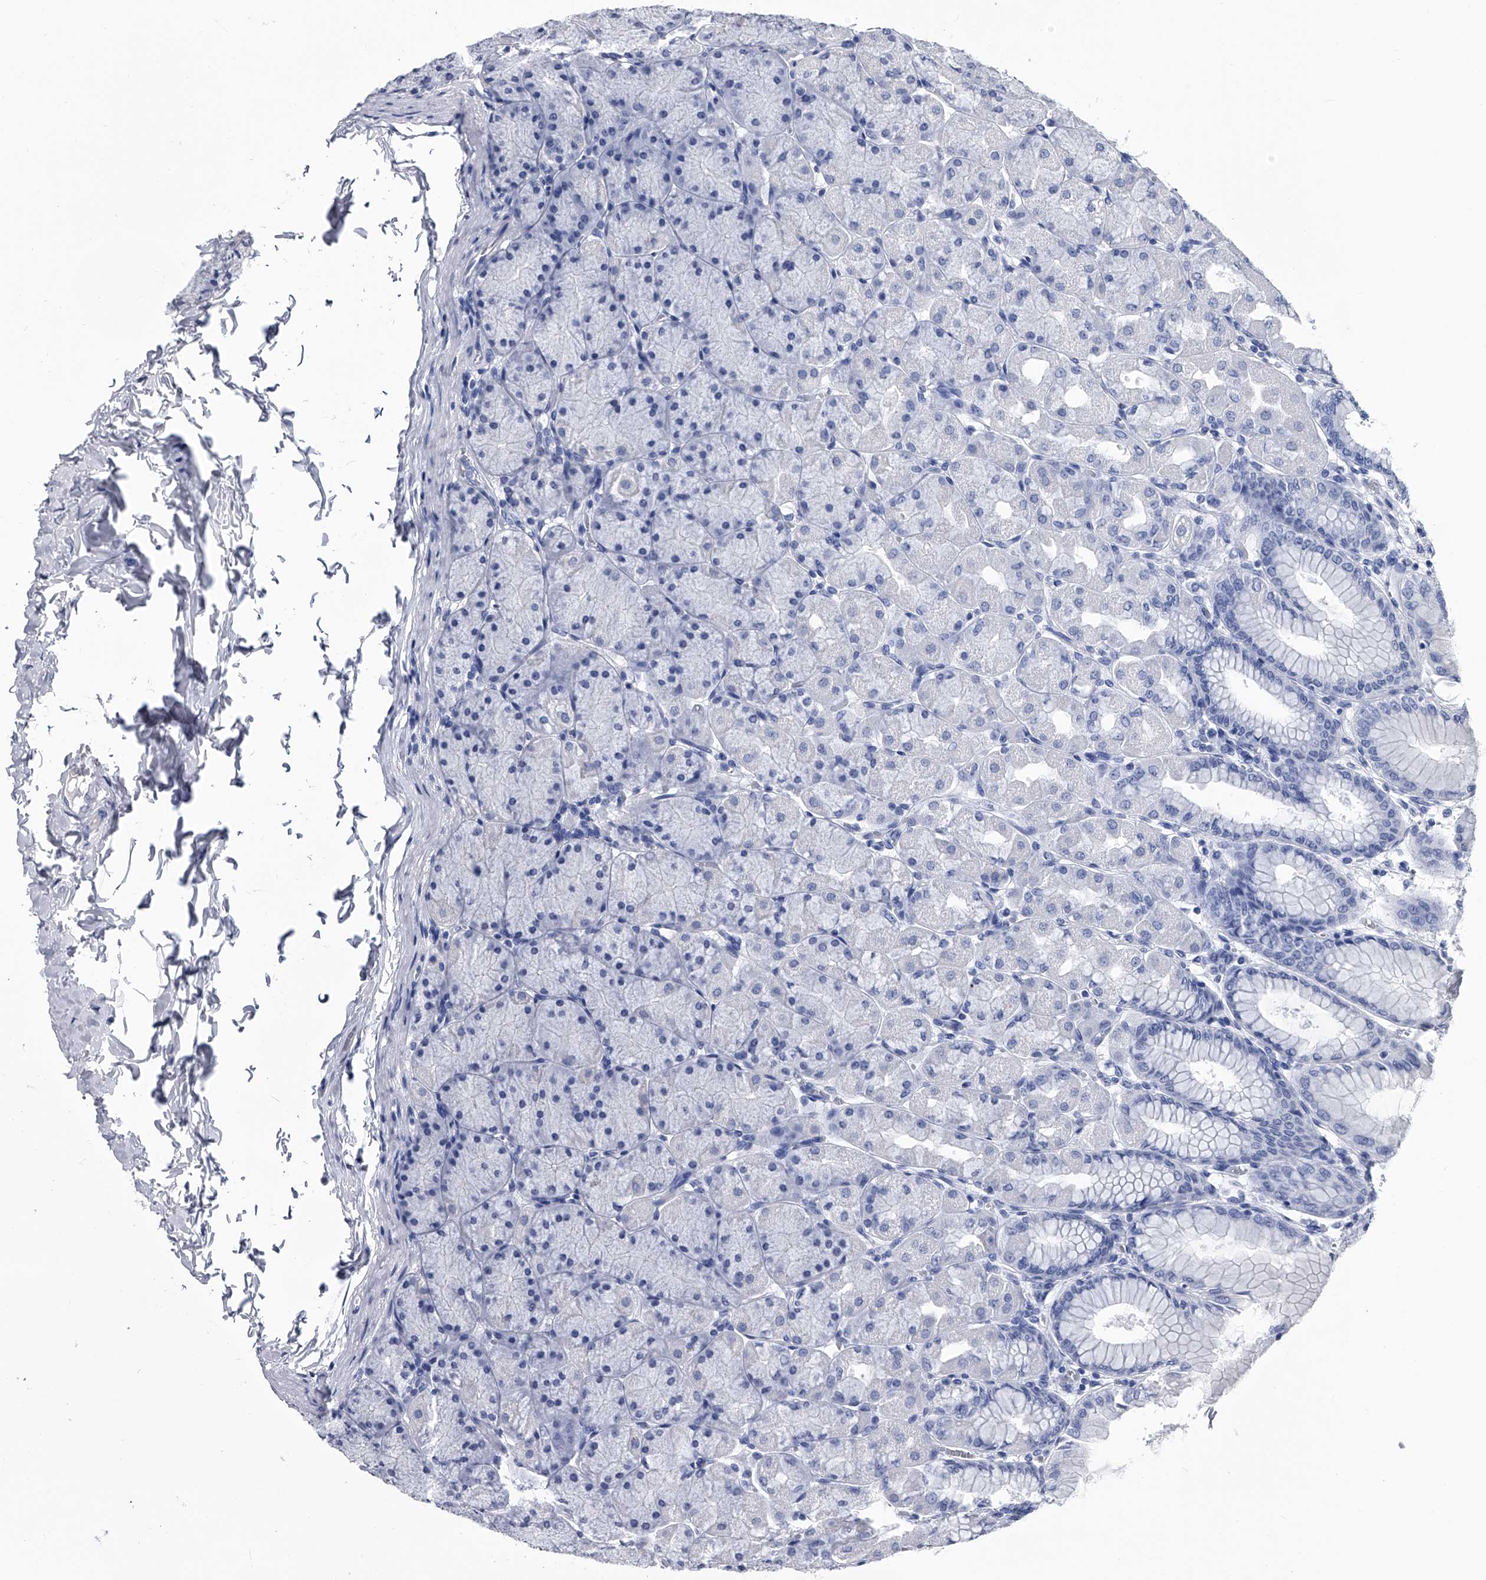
{"staining": {"intensity": "moderate", "quantity": "<25%", "location": "cytoplasmic/membranous"}, "tissue": "stomach", "cell_type": "Glandular cells", "image_type": "normal", "snomed": [{"axis": "morphology", "description": "Normal tissue, NOS"}, {"axis": "topography", "description": "Stomach, upper"}], "caption": "Immunohistochemical staining of unremarkable human stomach displays low levels of moderate cytoplasmic/membranous positivity in approximately <25% of glandular cells.", "gene": "EFCAB7", "patient": {"sex": "female", "age": 56}}